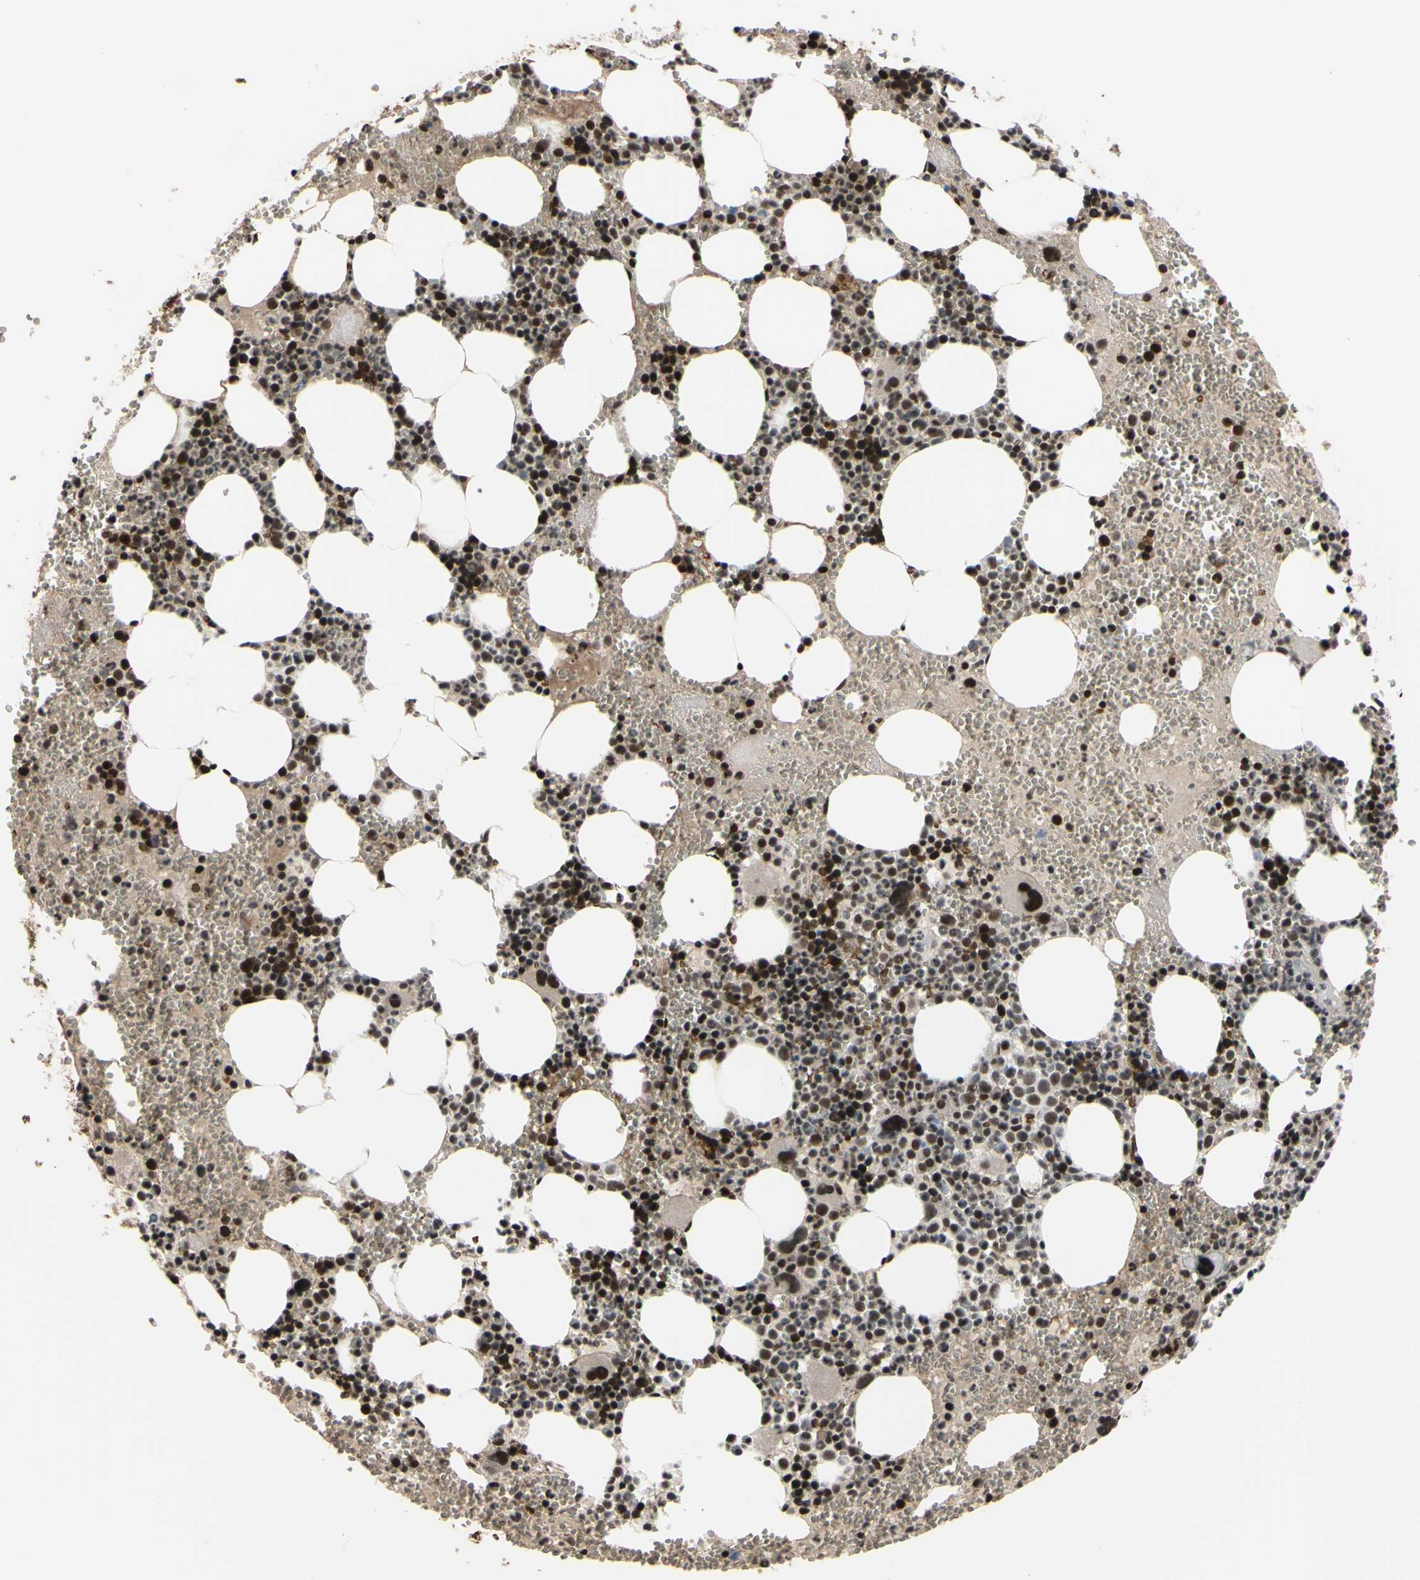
{"staining": {"intensity": "strong", "quantity": "25%-75%", "location": "nuclear"}, "tissue": "bone marrow", "cell_type": "Hematopoietic cells", "image_type": "normal", "snomed": [{"axis": "morphology", "description": "Normal tissue, NOS"}, {"axis": "morphology", "description": "Inflammation, NOS"}, {"axis": "topography", "description": "Bone marrow"}], "caption": "Immunohistochemical staining of normal human bone marrow reveals 25%-75% levels of strong nuclear protein expression in approximately 25%-75% of hematopoietic cells. (IHC, brightfield microscopy, high magnification).", "gene": "THAP12", "patient": {"sex": "female", "age": 76}}